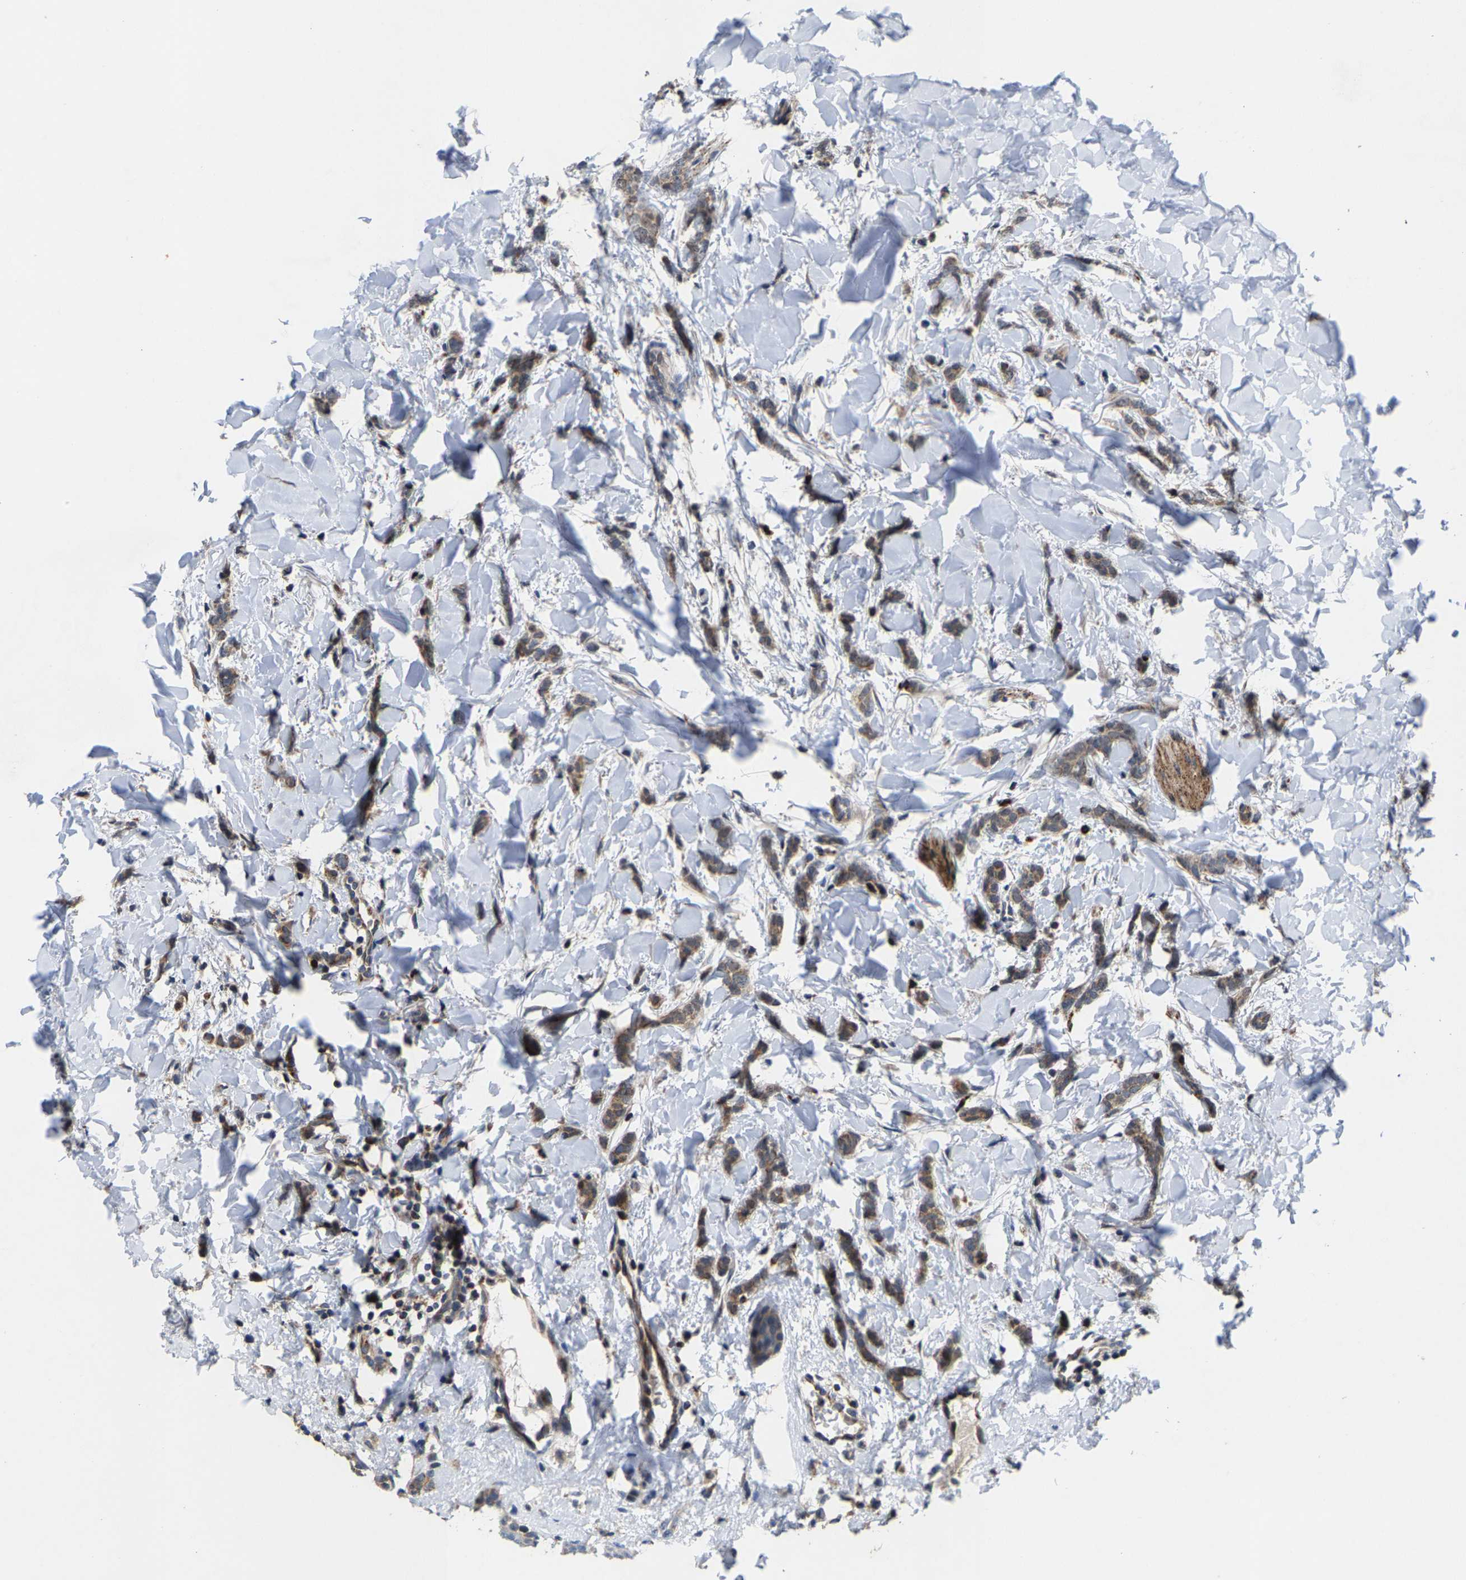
{"staining": {"intensity": "weak", "quantity": ">75%", "location": "cytoplasmic/membranous"}, "tissue": "breast cancer", "cell_type": "Tumor cells", "image_type": "cancer", "snomed": [{"axis": "morphology", "description": "Lobular carcinoma"}, {"axis": "topography", "description": "Skin"}, {"axis": "topography", "description": "Breast"}], "caption": "Weak cytoplasmic/membranous staining is appreciated in about >75% of tumor cells in lobular carcinoma (breast). (Brightfield microscopy of DAB IHC at high magnification).", "gene": "TDRKH", "patient": {"sex": "female", "age": 46}}